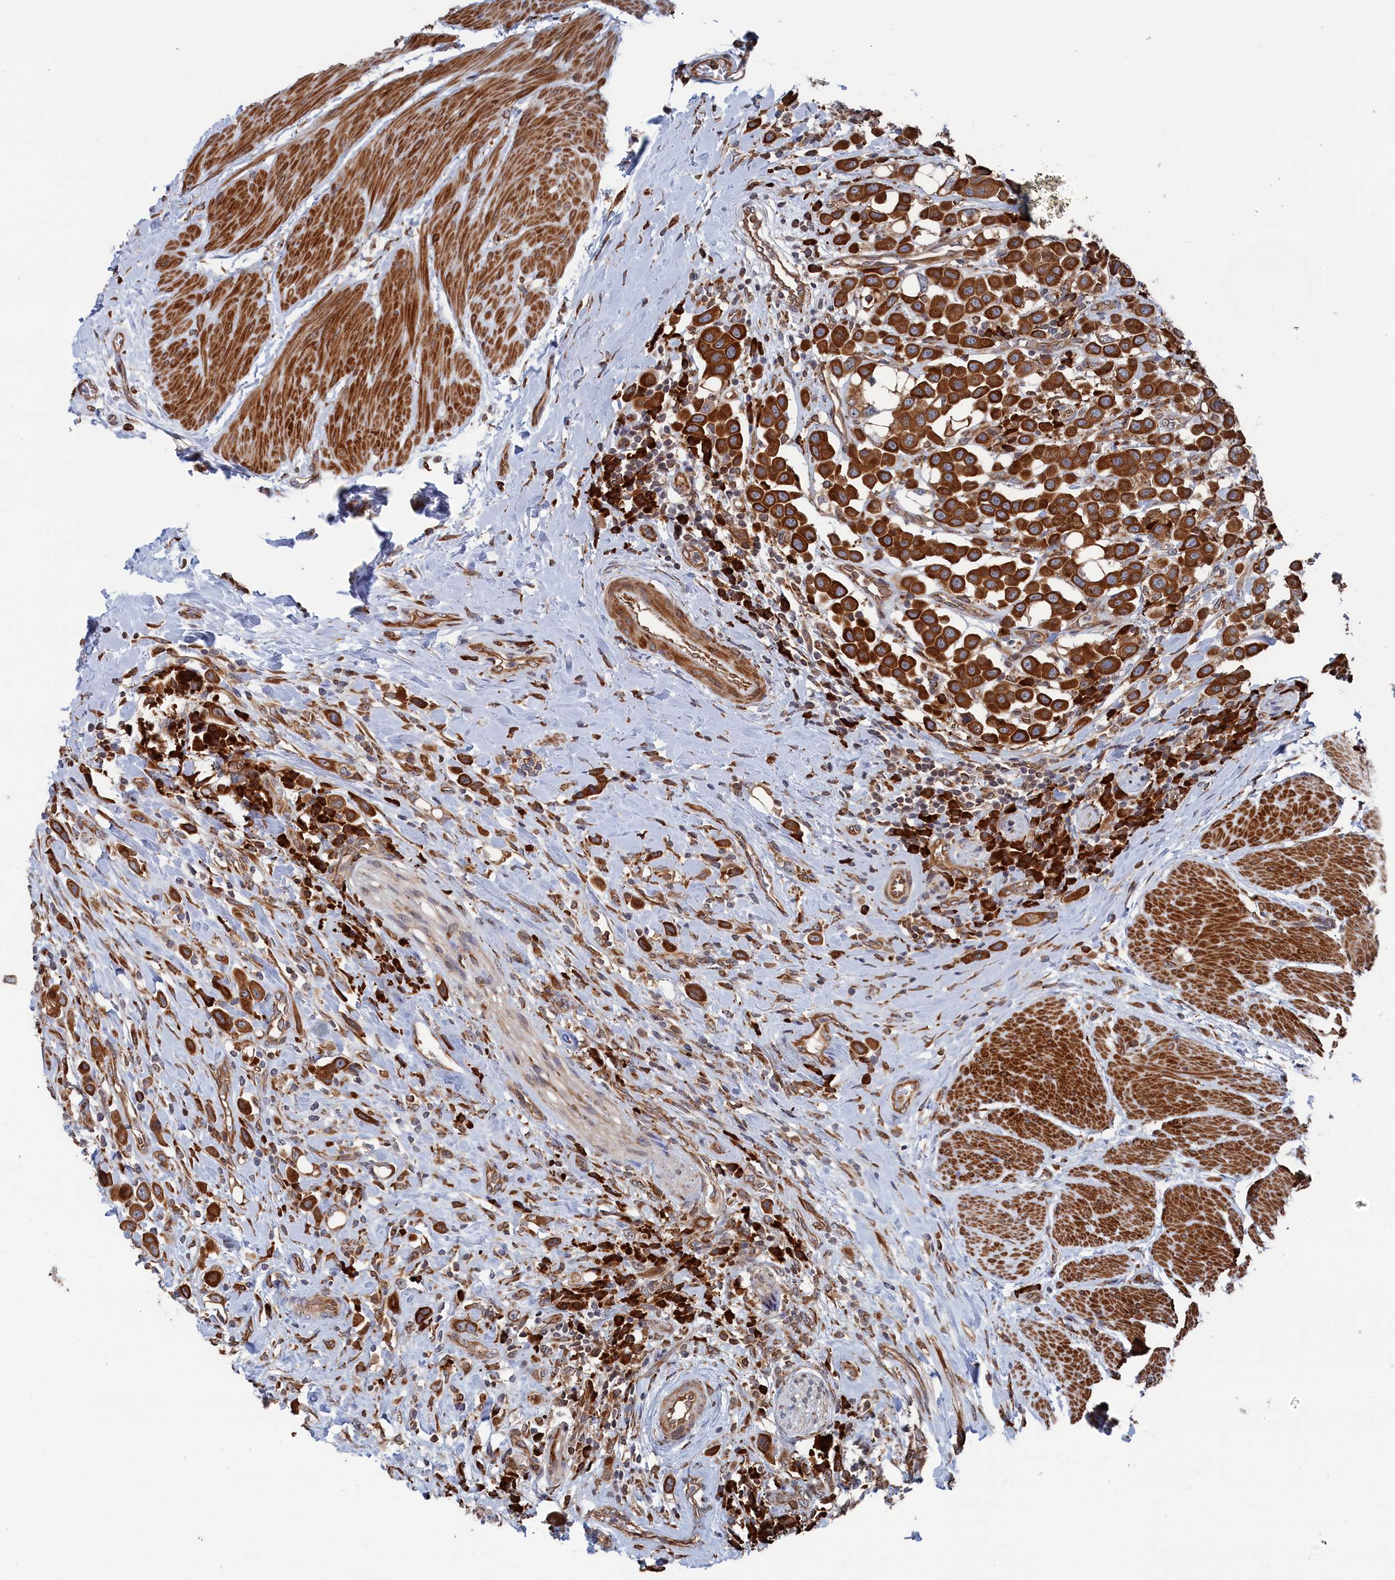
{"staining": {"intensity": "strong", "quantity": ">75%", "location": "cytoplasmic/membranous"}, "tissue": "urothelial cancer", "cell_type": "Tumor cells", "image_type": "cancer", "snomed": [{"axis": "morphology", "description": "Urothelial carcinoma, High grade"}, {"axis": "topography", "description": "Urinary bladder"}], "caption": "Immunohistochemical staining of human high-grade urothelial carcinoma shows high levels of strong cytoplasmic/membranous protein positivity in about >75% of tumor cells.", "gene": "BPIFB6", "patient": {"sex": "male", "age": 50}}